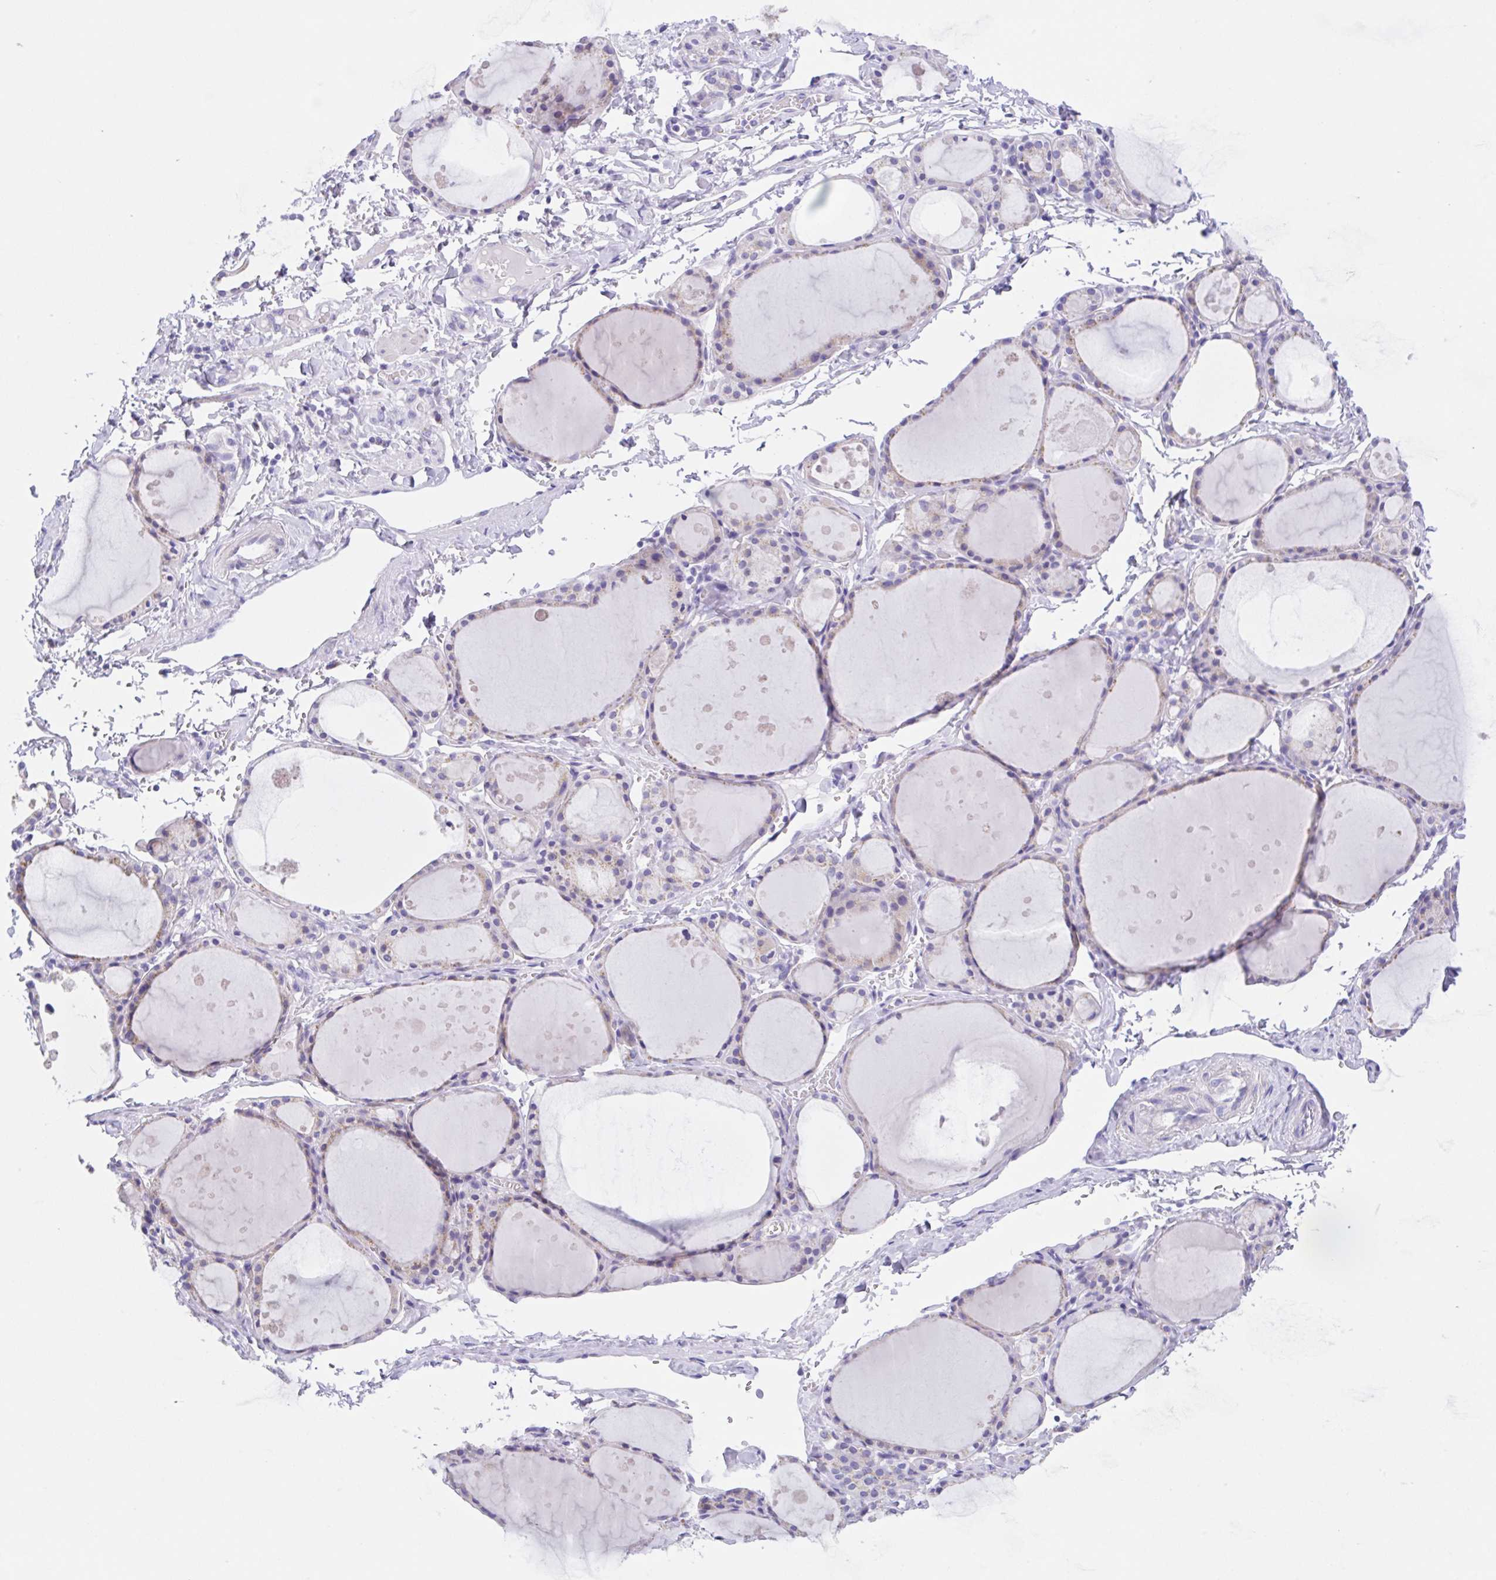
{"staining": {"intensity": "weak", "quantity": "<25%", "location": "cytoplasmic/membranous"}, "tissue": "thyroid gland", "cell_type": "Glandular cells", "image_type": "normal", "snomed": [{"axis": "morphology", "description": "Normal tissue, NOS"}, {"axis": "topography", "description": "Thyroid gland"}], "caption": "Protein analysis of benign thyroid gland exhibits no significant staining in glandular cells. The staining is performed using DAB brown chromogen with nuclei counter-stained in using hematoxylin.", "gene": "SCG3", "patient": {"sex": "male", "age": 68}}